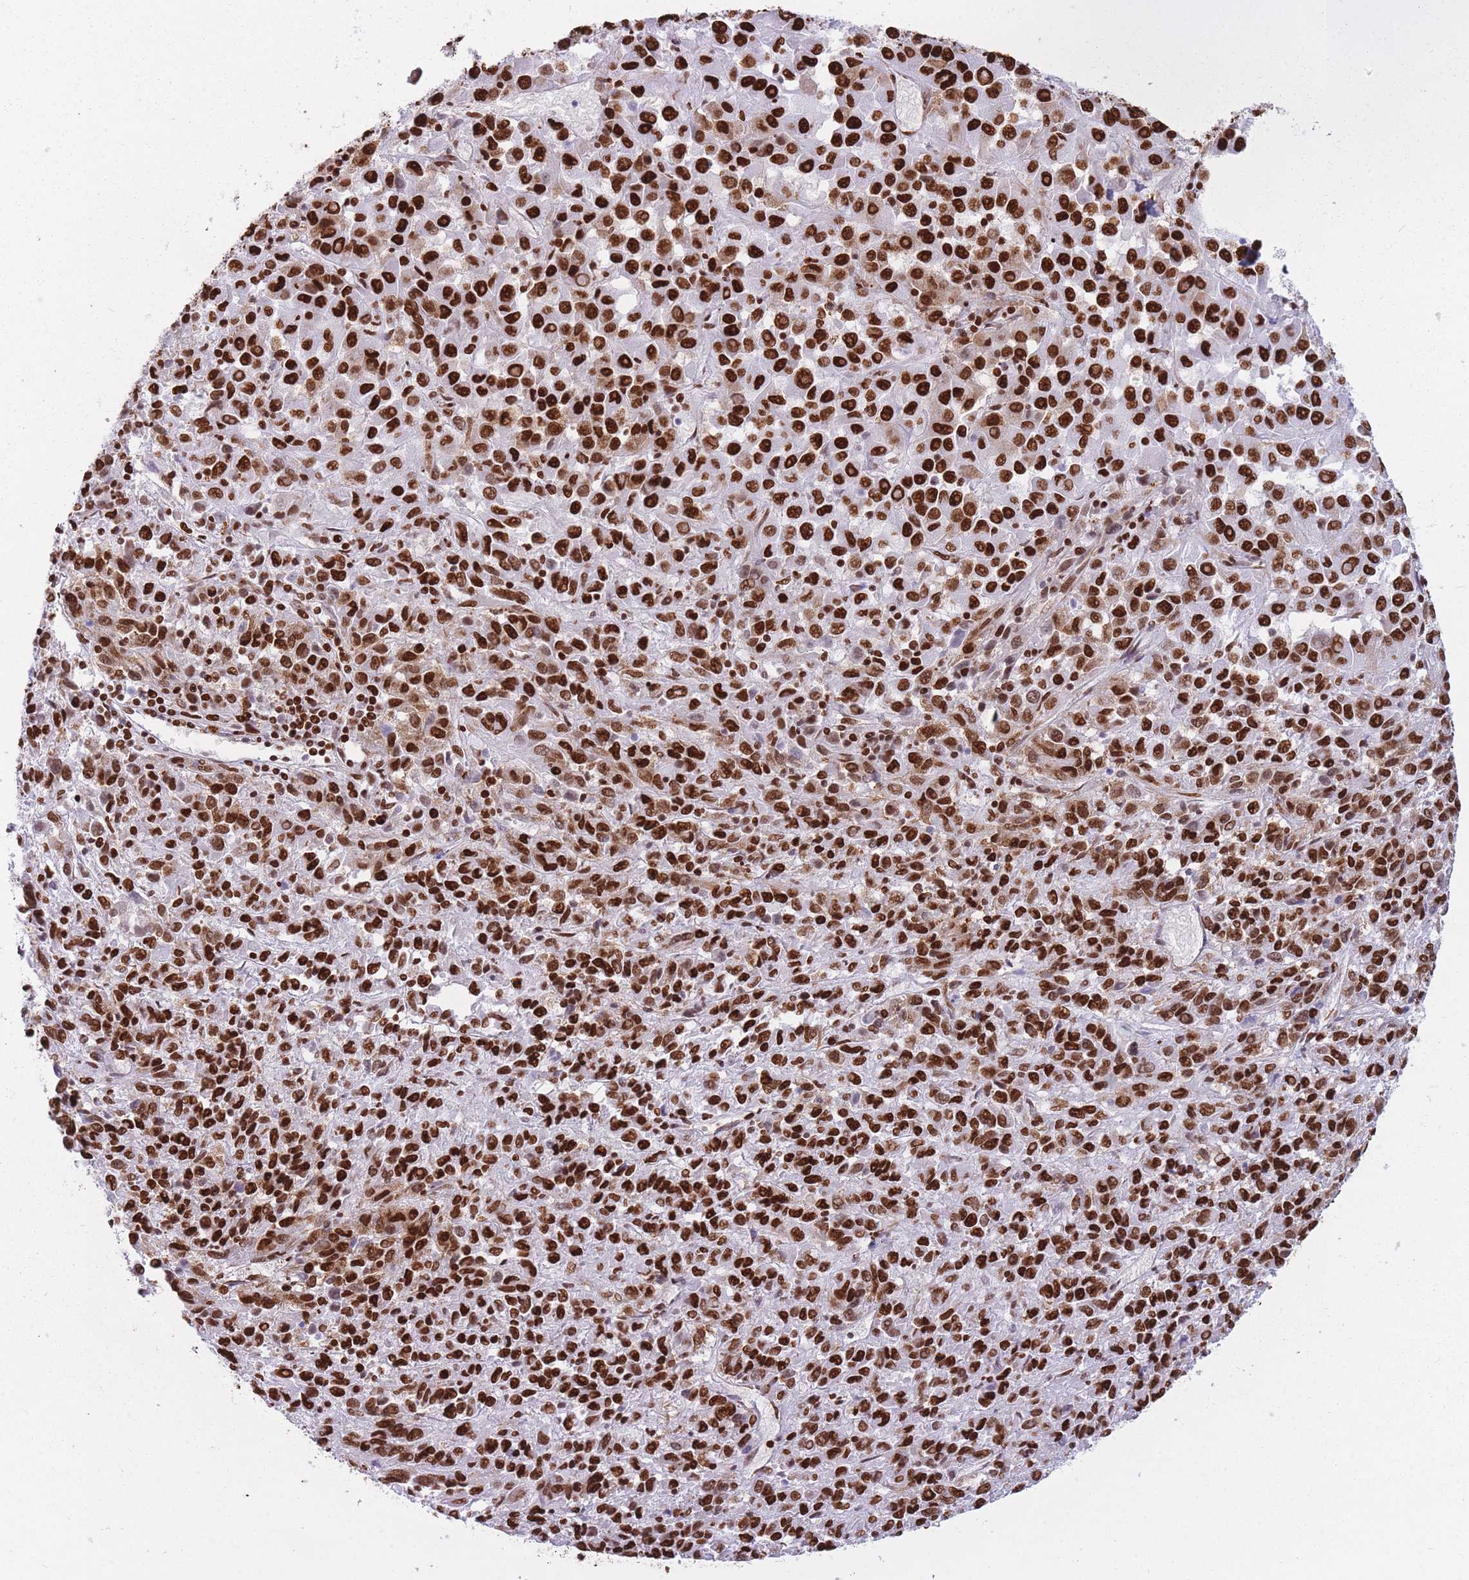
{"staining": {"intensity": "strong", "quantity": ">75%", "location": "nuclear"}, "tissue": "melanoma", "cell_type": "Tumor cells", "image_type": "cancer", "snomed": [{"axis": "morphology", "description": "Malignant melanoma, Metastatic site"}, {"axis": "topography", "description": "Lung"}], "caption": "Strong nuclear protein expression is identified in approximately >75% of tumor cells in malignant melanoma (metastatic site).", "gene": "HNRNPUL1", "patient": {"sex": "male", "age": 64}}